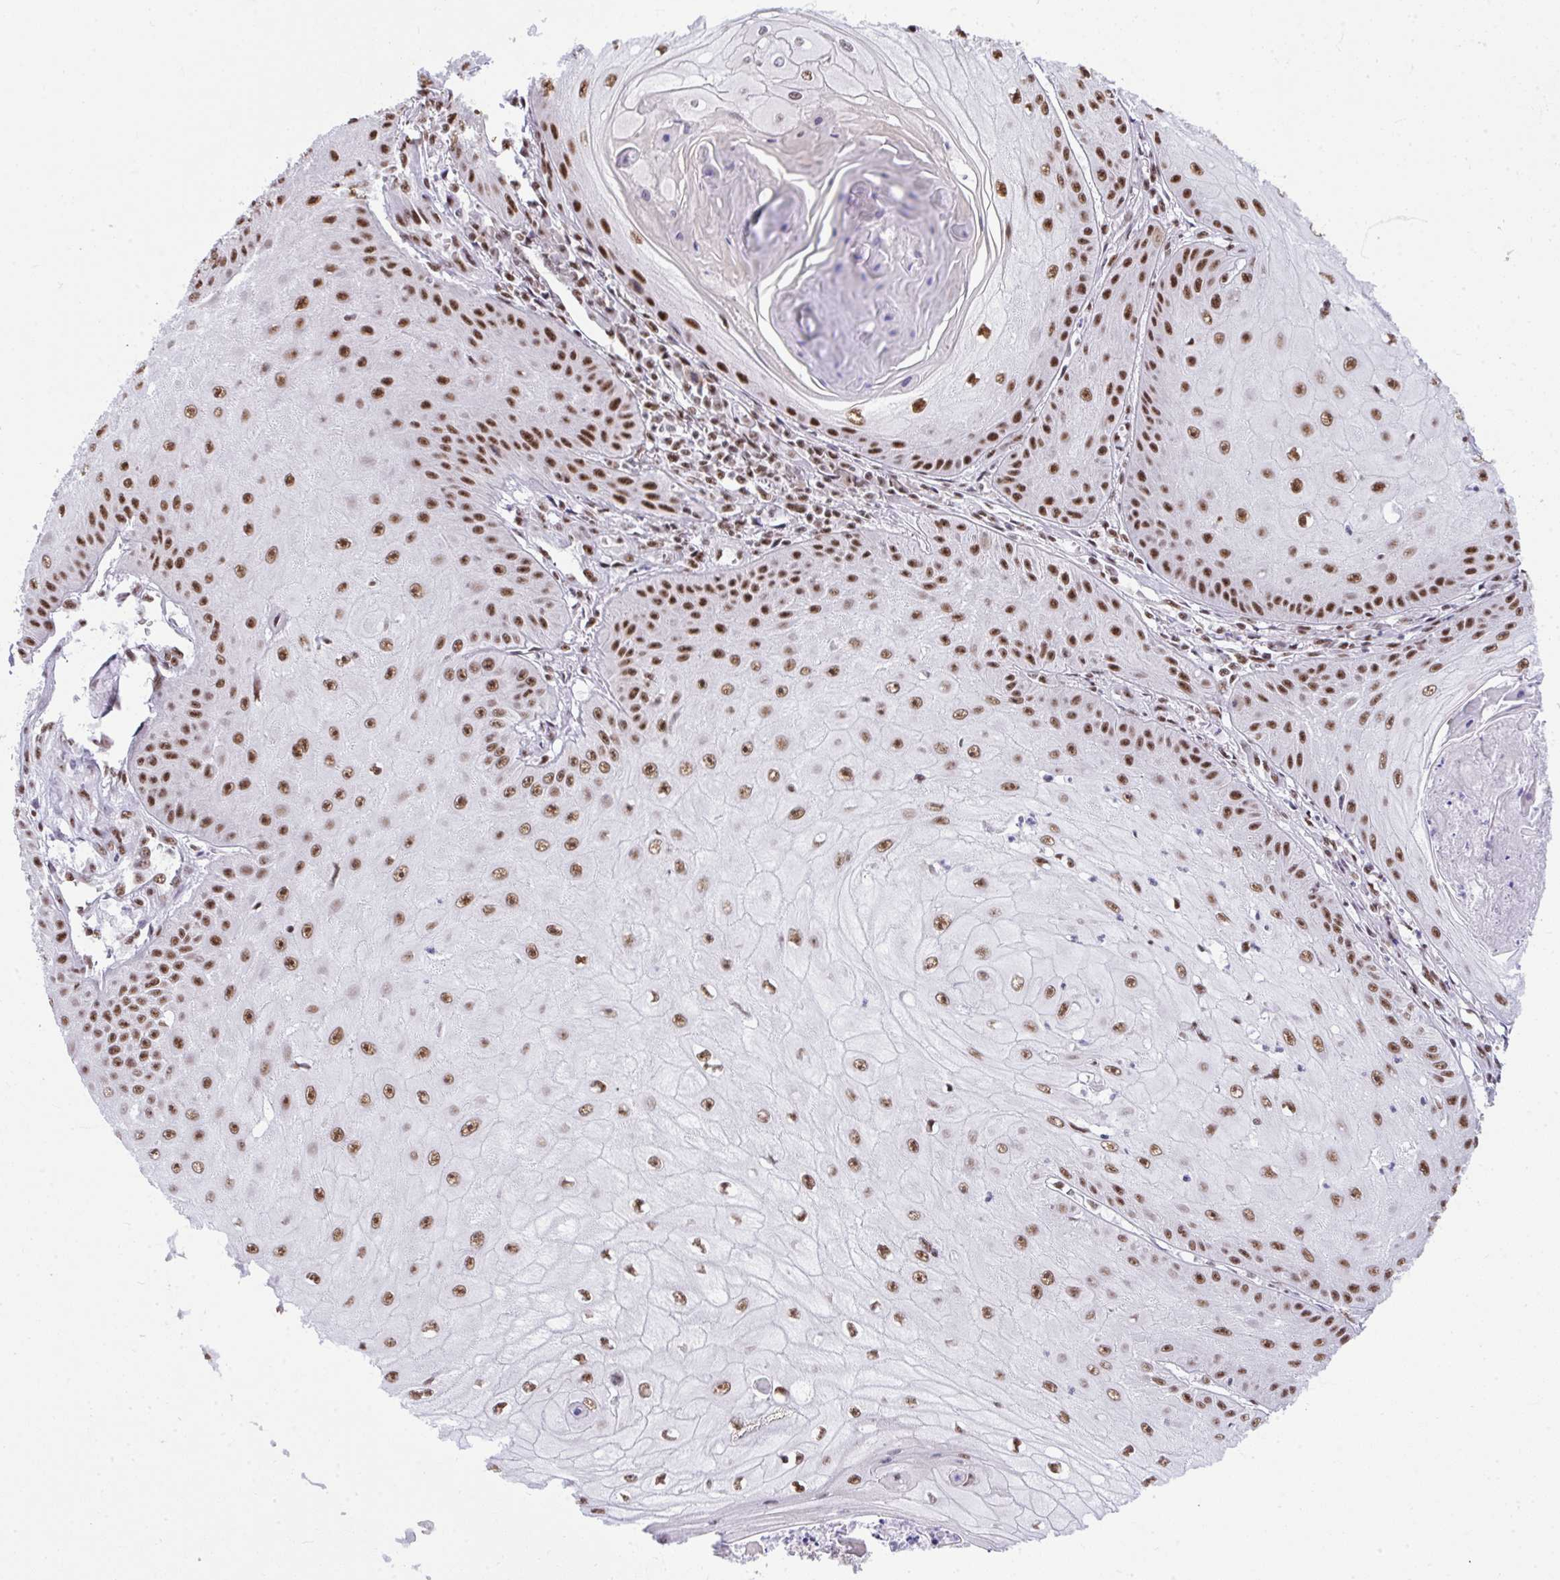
{"staining": {"intensity": "moderate", "quantity": ">75%", "location": "nuclear"}, "tissue": "skin cancer", "cell_type": "Tumor cells", "image_type": "cancer", "snomed": [{"axis": "morphology", "description": "Squamous cell carcinoma, NOS"}, {"axis": "topography", "description": "Skin"}], "caption": "This image reveals immunohistochemistry (IHC) staining of skin cancer, with medium moderate nuclear expression in about >75% of tumor cells.", "gene": "PRPF19", "patient": {"sex": "male", "age": 70}}